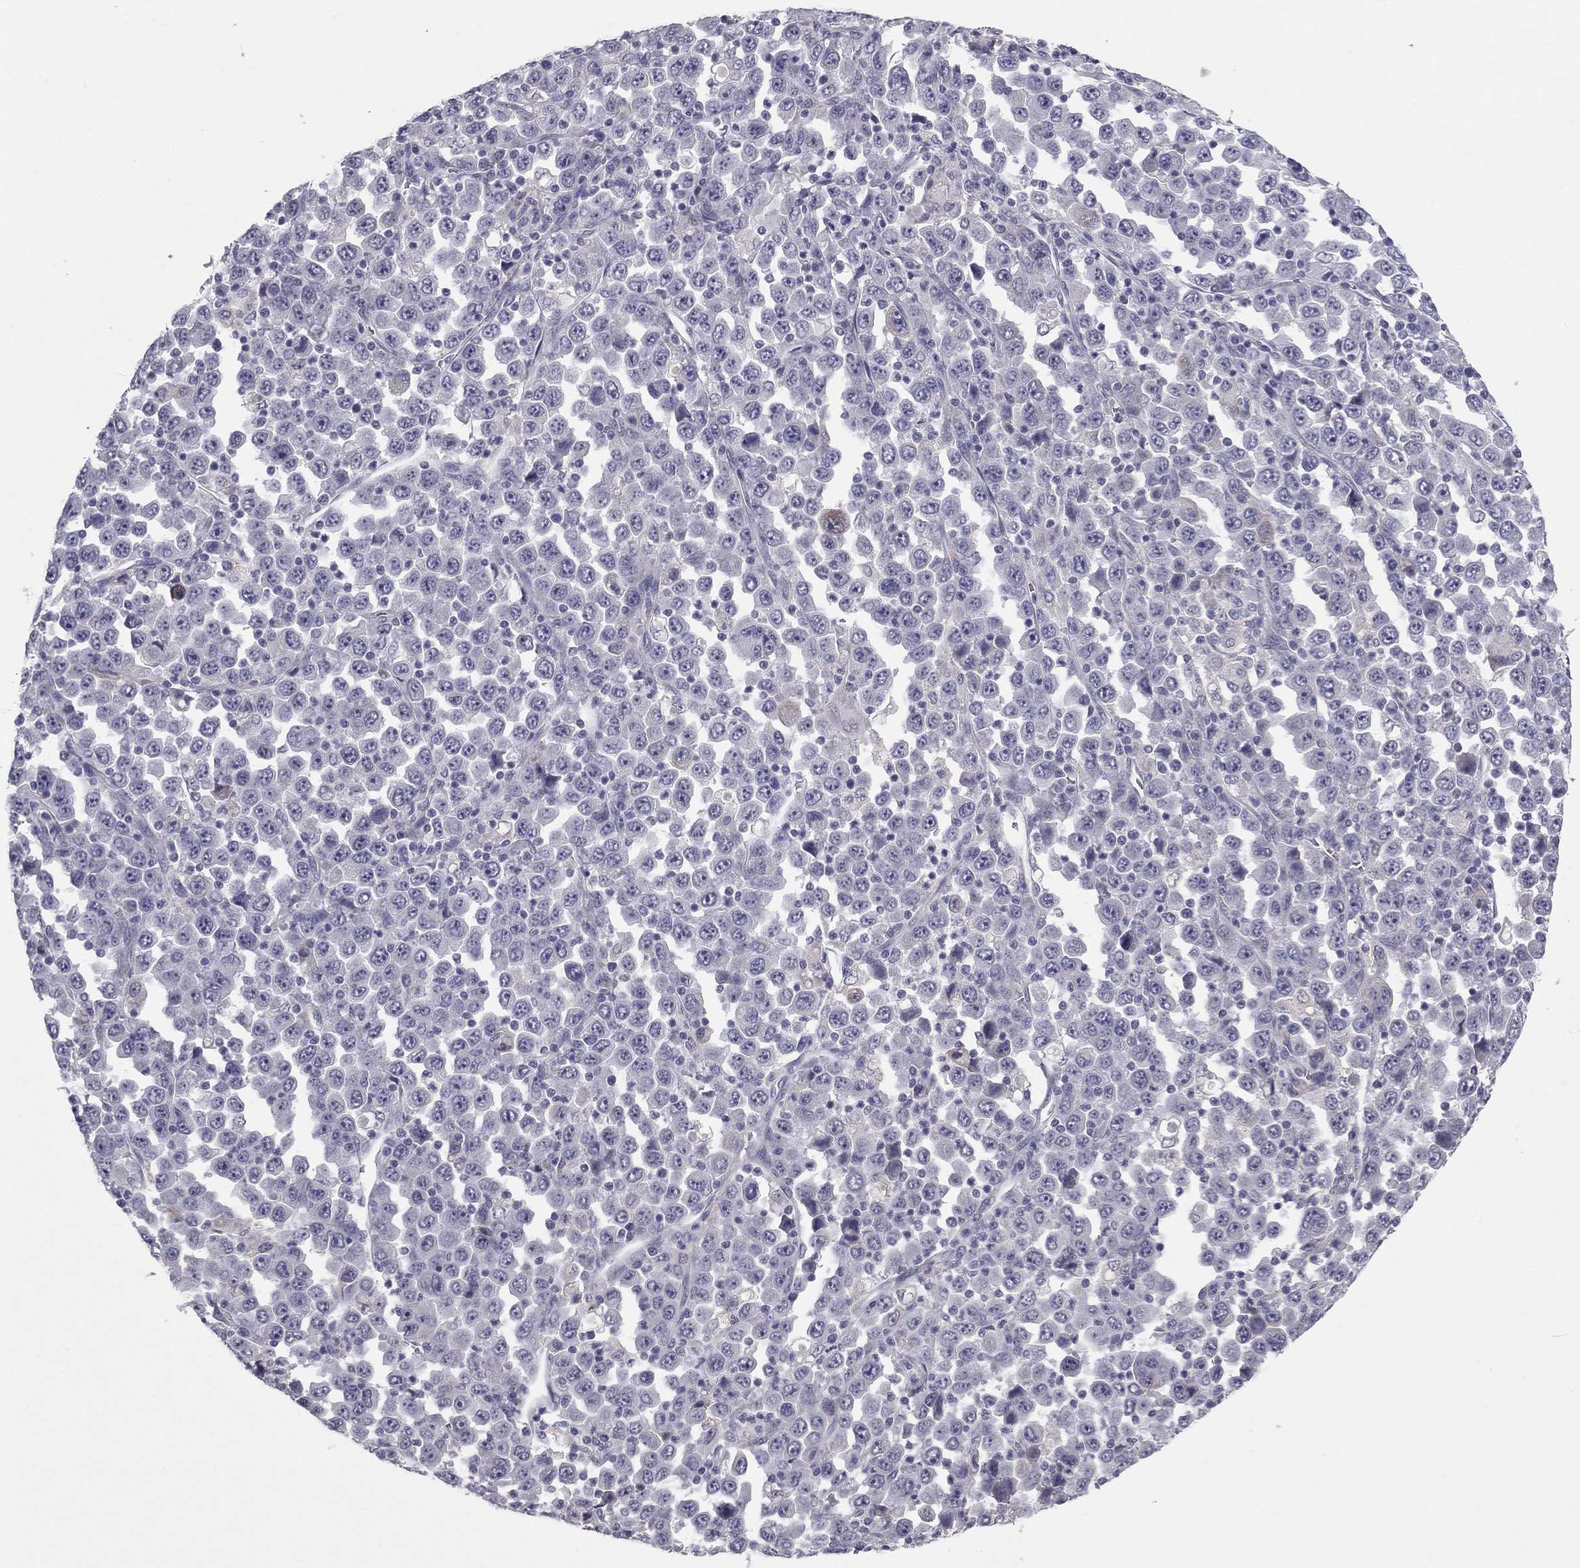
{"staining": {"intensity": "negative", "quantity": "none", "location": "none"}, "tissue": "stomach cancer", "cell_type": "Tumor cells", "image_type": "cancer", "snomed": [{"axis": "morphology", "description": "Normal tissue, NOS"}, {"axis": "morphology", "description": "Adenocarcinoma, NOS"}, {"axis": "topography", "description": "Stomach, upper"}, {"axis": "topography", "description": "Stomach"}], "caption": "Adenocarcinoma (stomach) stained for a protein using immunohistochemistry exhibits no positivity tumor cells.", "gene": "PRRT2", "patient": {"sex": "male", "age": 59}}